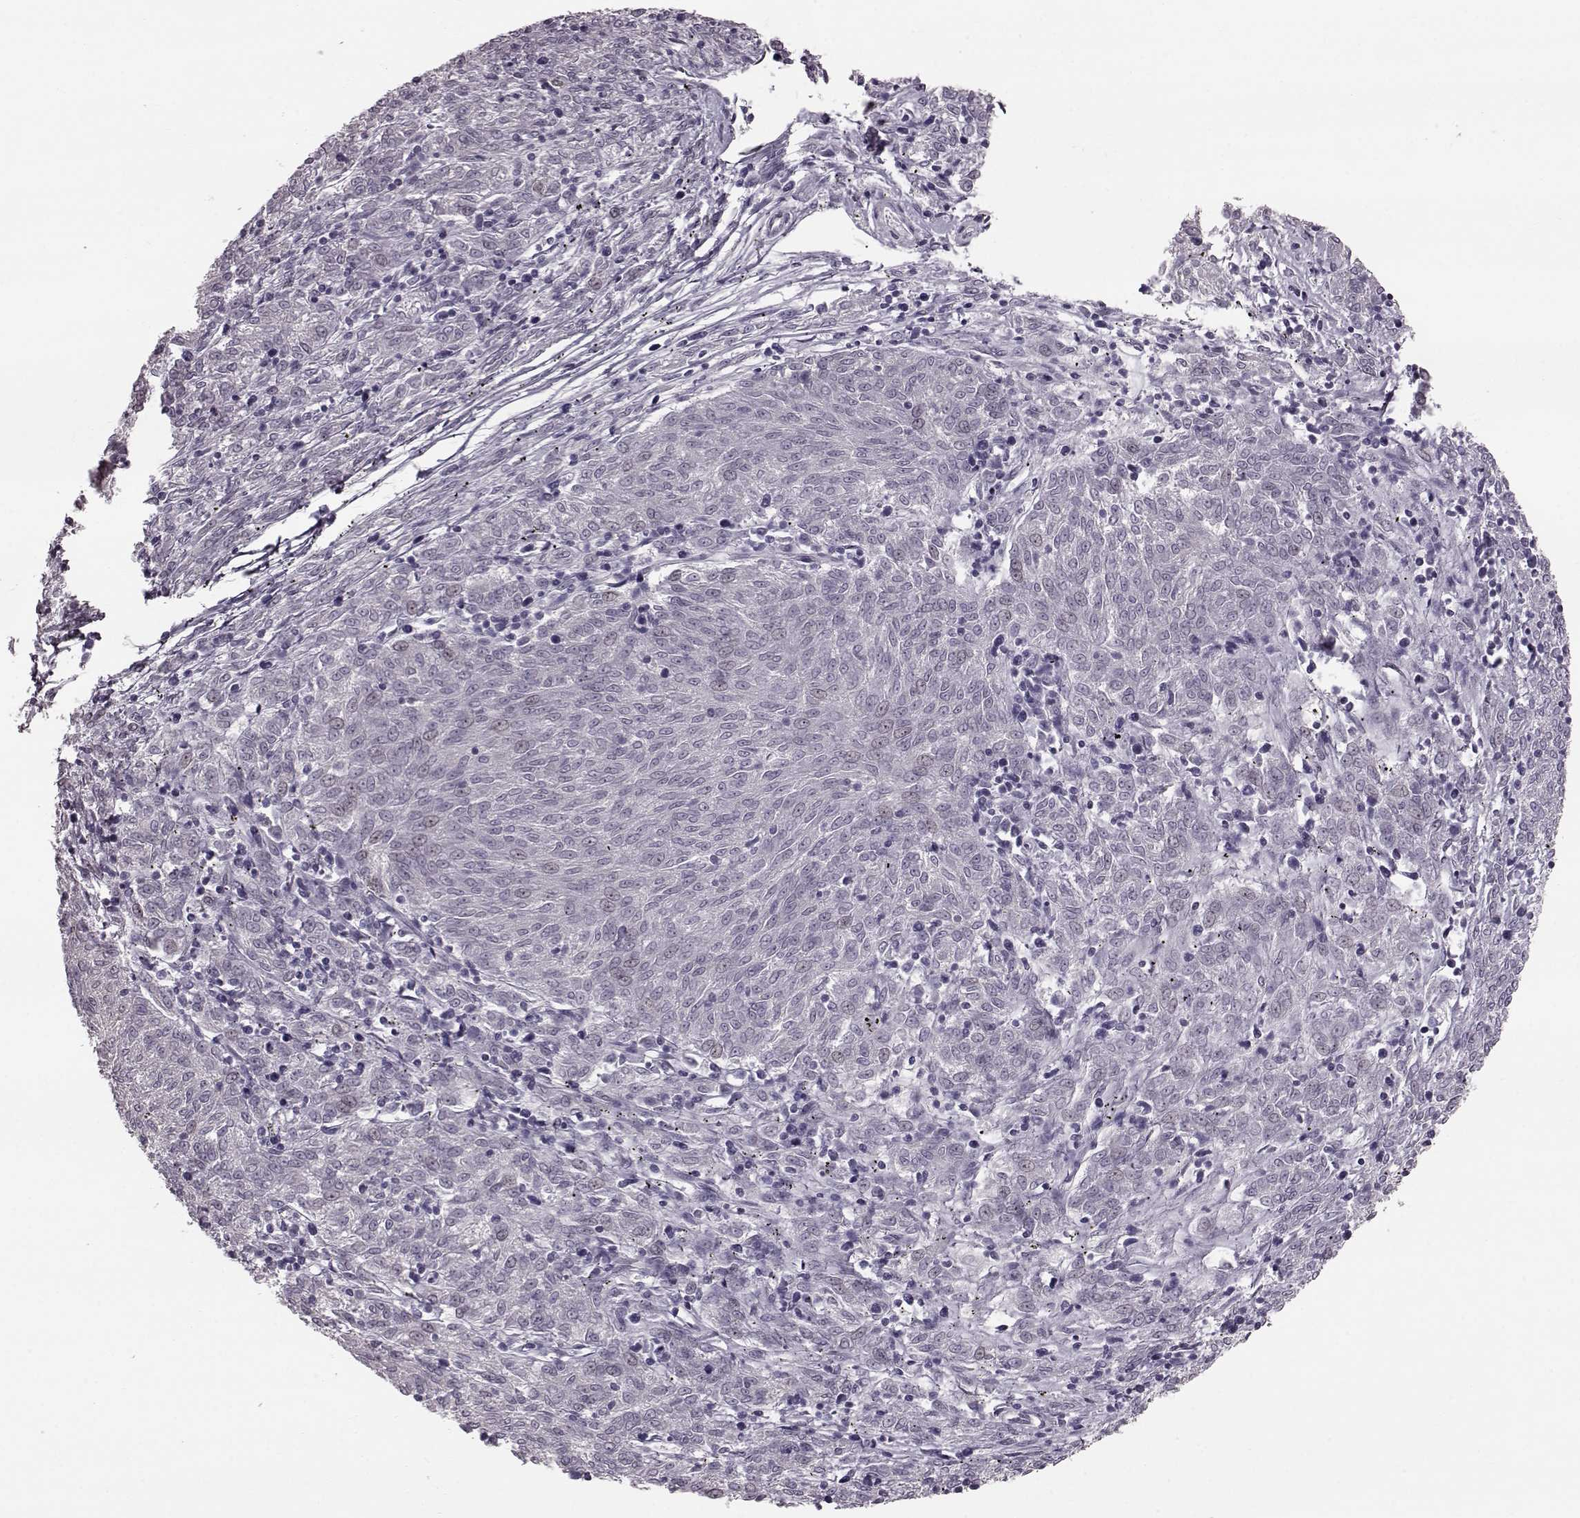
{"staining": {"intensity": "negative", "quantity": "none", "location": "none"}, "tissue": "melanoma", "cell_type": "Tumor cells", "image_type": "cancer", "snomed": [{"axis": "morphology", "description": "Malignant melanoma, NOS"}, {"axis": "topography", "description": "Skin"}], "caption": "The photomicrograph shows no staining of tumor cells in melanoma.", "gene": "TCHHL1", "patient": {"sex": "female", "age": 72}}